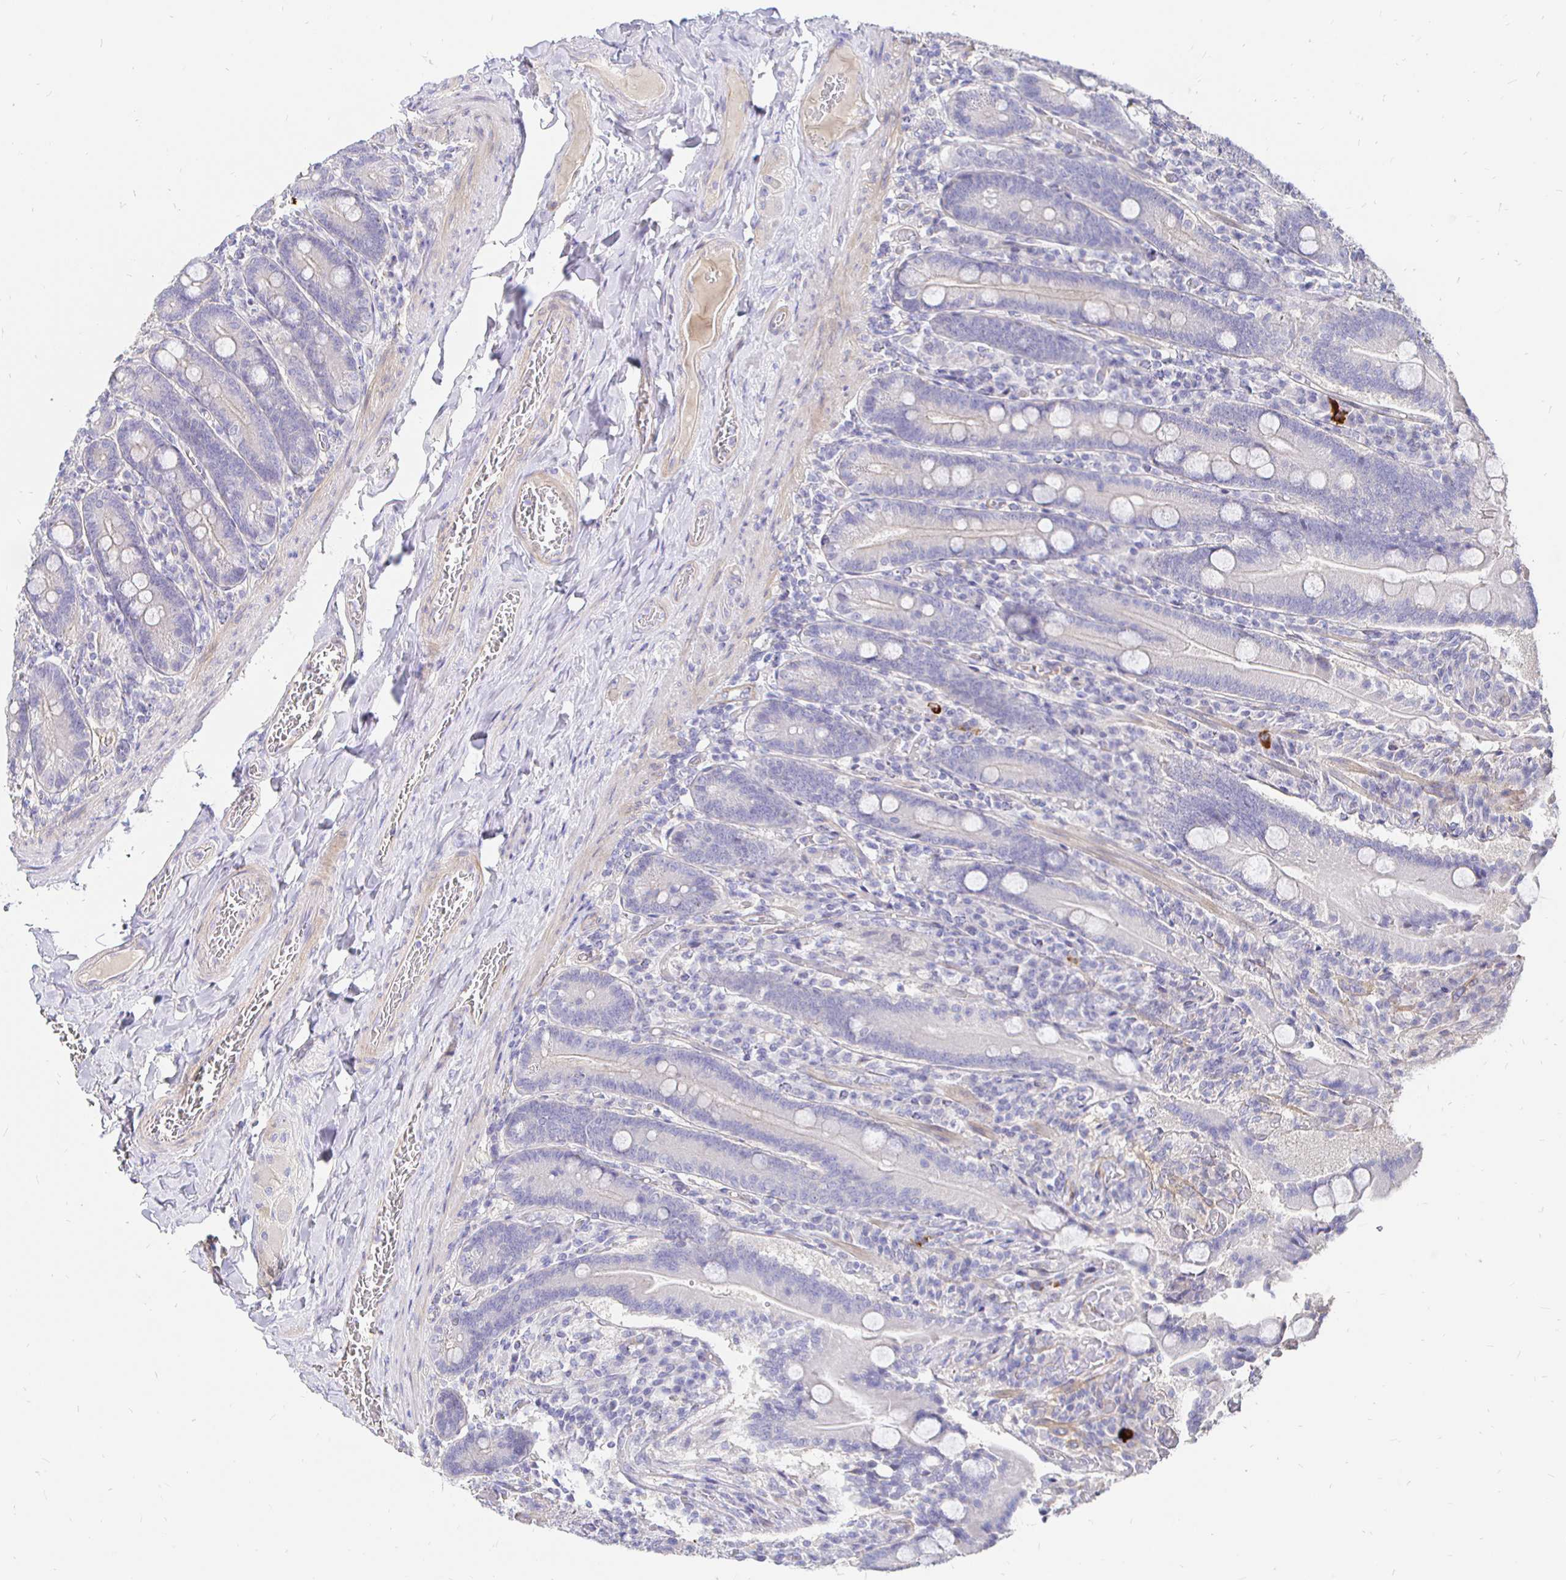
{"staining": {"intensity": "weak", "quantity": "<25%", "location": "cytoplasmic/membranous"}, "tissue": "duodenum", "cell_type": "Glandular cells", "image_type": "normal", "snomed": [{"axis": "morphology", "description": "Normal tissue, NOS"}, {"axis": "topography", "description": "Duodenum"}], "caption": "High magnification brightfield microscopy of unremarkable duodenum stained with DAB (brown) and counterstained with hematoxylin (blue): glandular cells show no significant expression.", "gene": "PALM2AKAP2", "patient": {"sex": "female", "age": 62}}